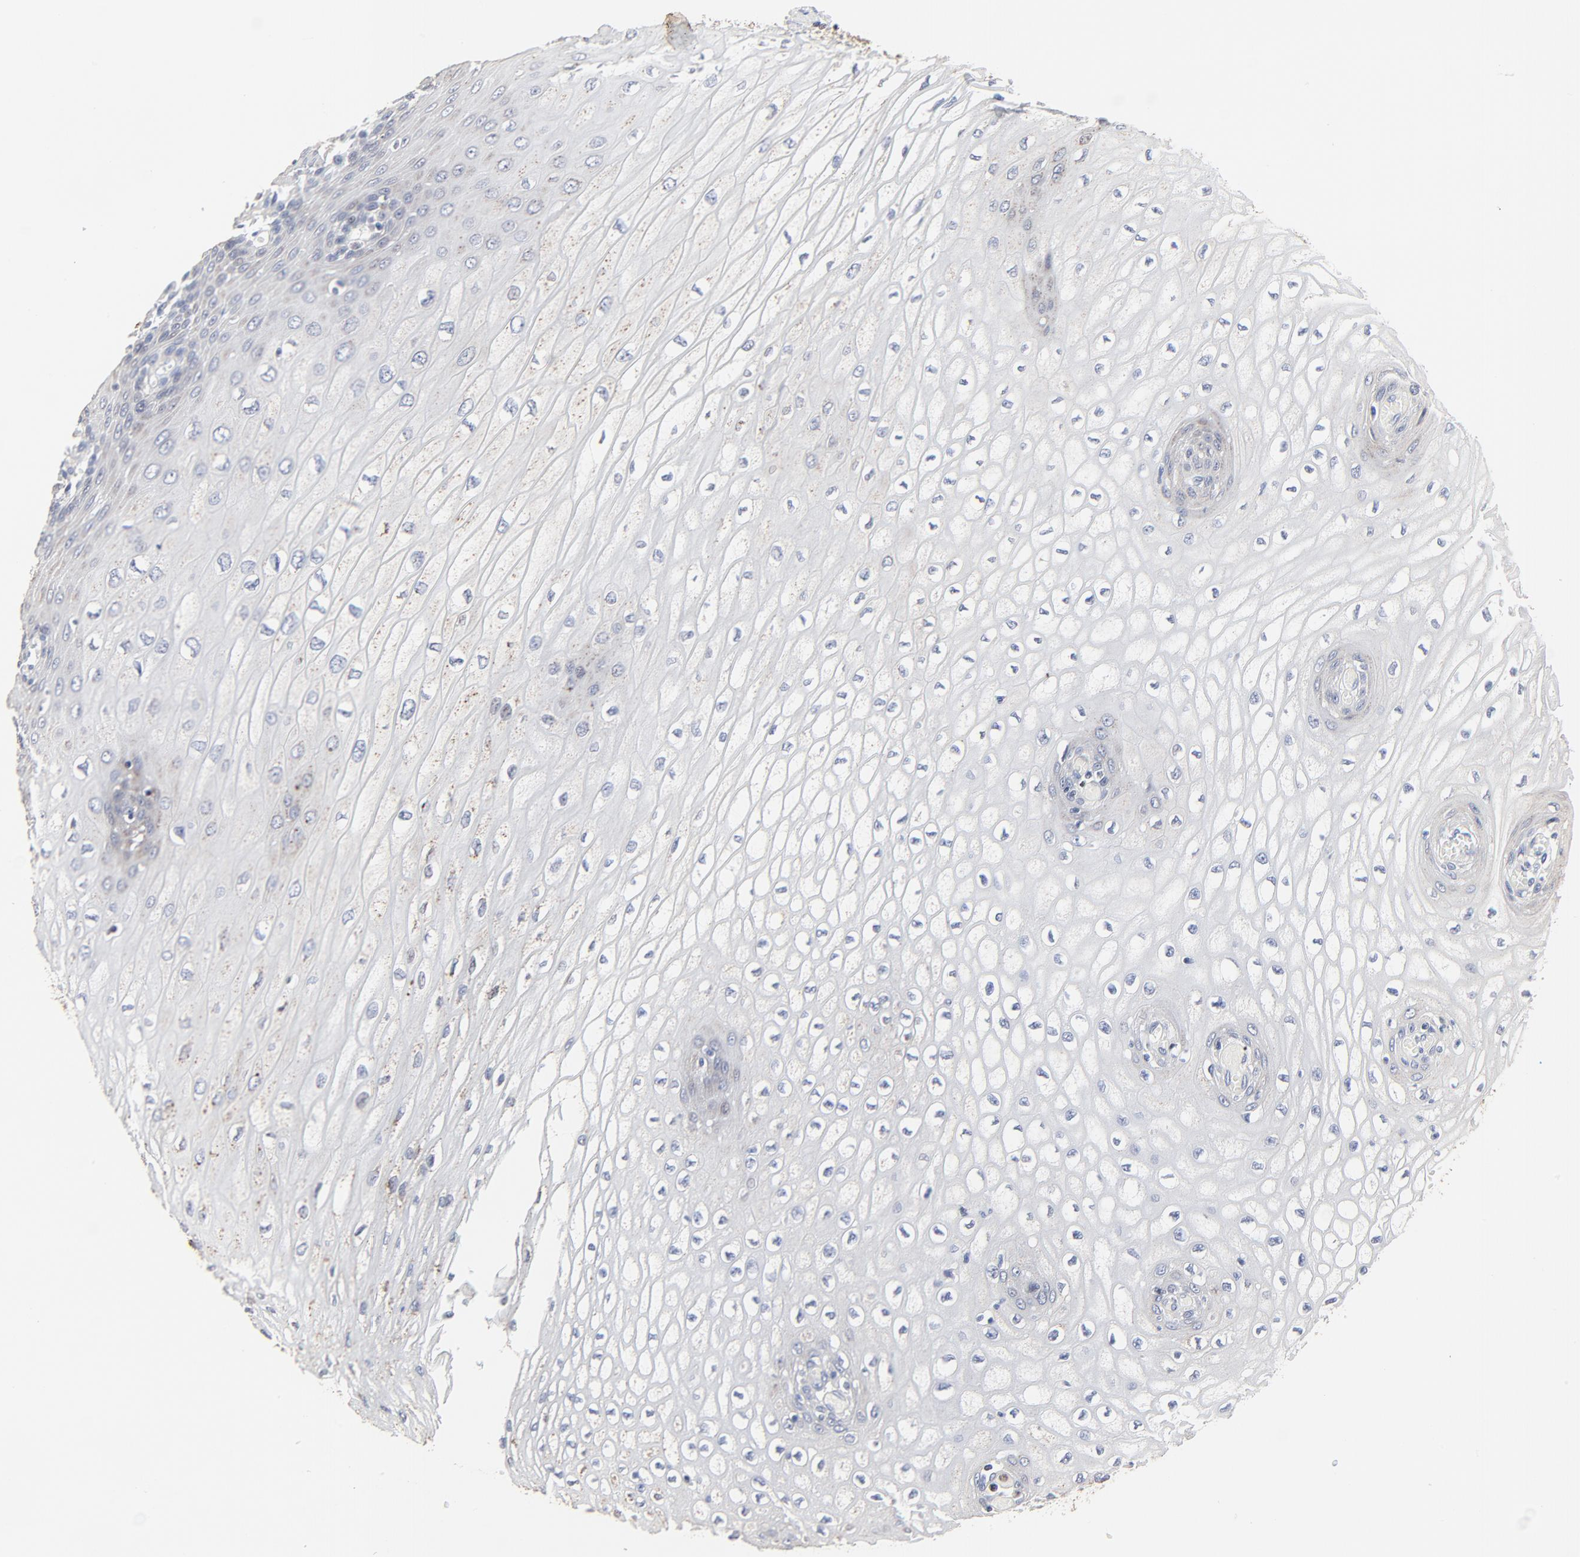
{"staining": {"intensity": "weak", "quantity": "<25%", "location": "cytoplasmic/membranous"}, "tissue": "esophagus", "cell_type": "Squamous epithelial cells", "image_type": "normal", "snomed": [{"axis": "morphology", "description": "Normal tissue, NOS"}, {"axis": "topography", "description": "Esophagus"}], "caption": "DAB immunohistochemical staining of normal esophagus exhibits no significant positivity in squamous epithelial cells.", "gene": "LNX1", "patient": {"sex": "male", "age": 65}}